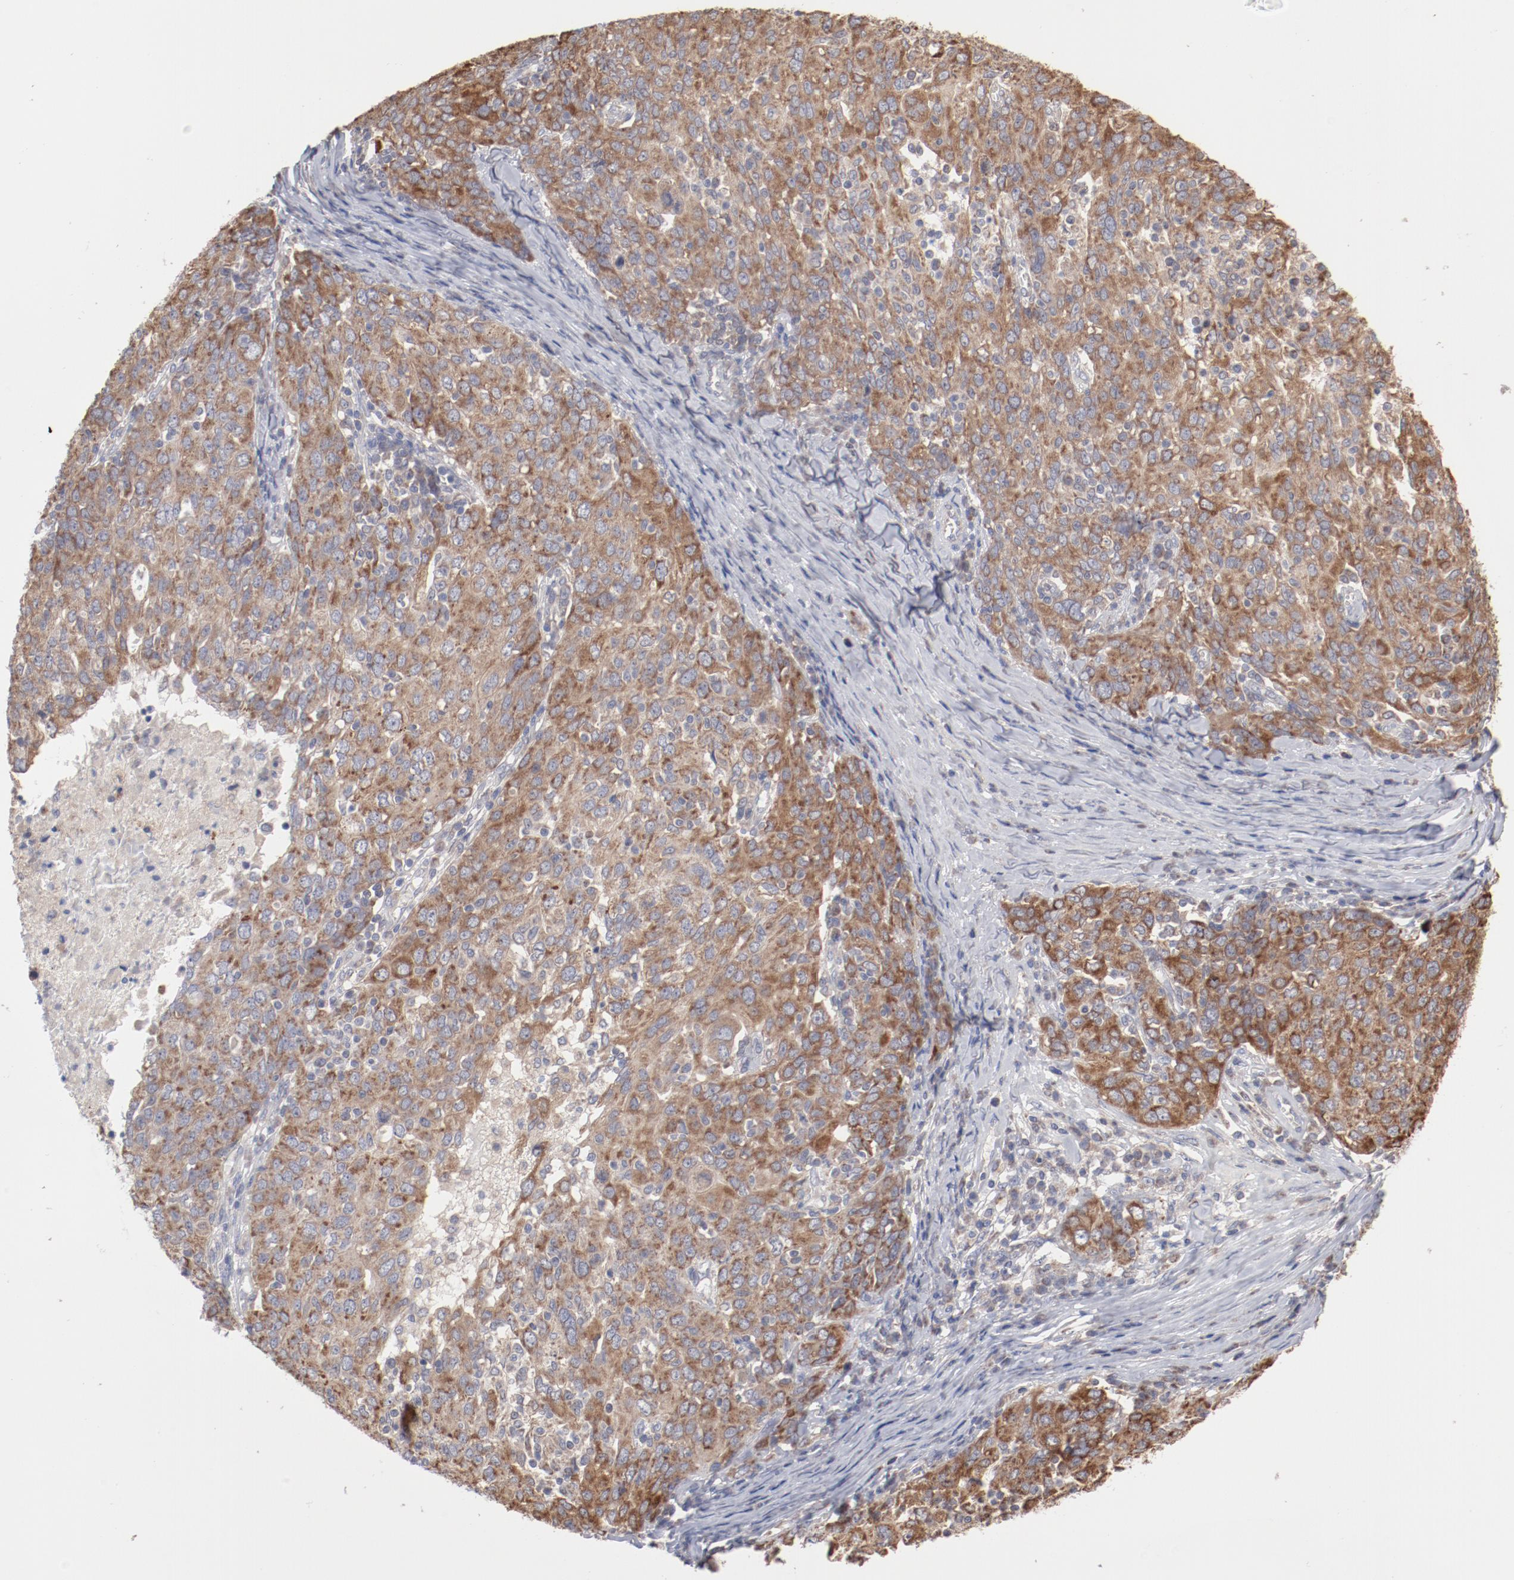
{"staining": {"intensity": "moderate", "quantity": ">75%", "location": "cytoplasmic/membranous"}, "tissue": "ovarian cancer", "cell_type": "Tumor cells", "image_type": "cancer", "snomed": [{"axis": "morphology", "description": "Carcinoma, endometroid"}, {"axis": "topography", "description": "Ovary"}], "caption": "Protein staining of ovarian endometroid carcinoma tissue reveals moderate cytoplasmic/membranous staining in approximately >75% of tumor cells.", "gene": "PPFIBP2", "patient": {"sex": "female", "age": 50}}